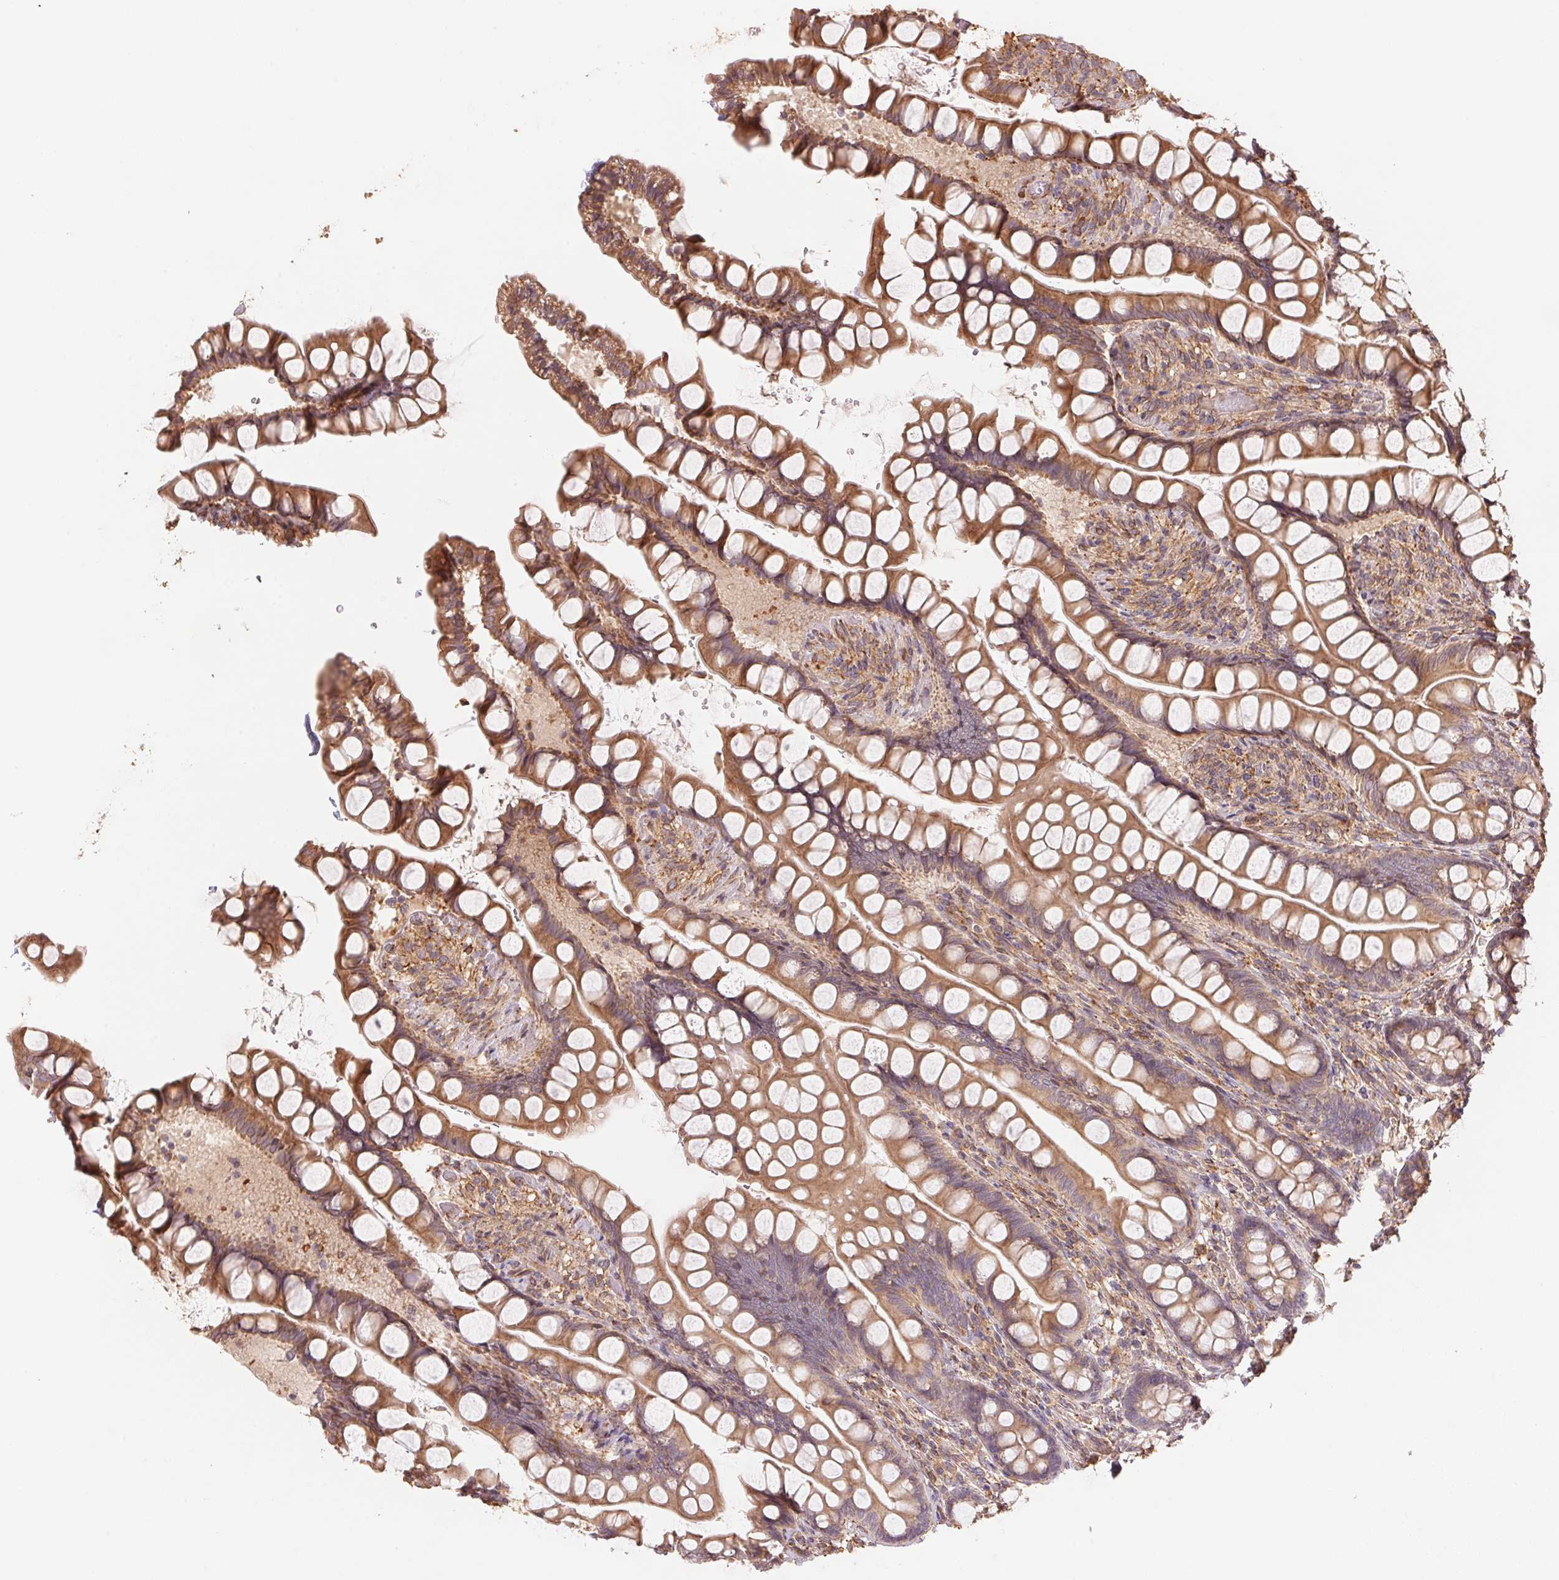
{"staining": {"intensity": "moderate", "quantity": ">75%", "location": "cytoplasmic/membranous"}, "tissue": "small intestine", "cell_type": "Glandular cells", "image_type": "normal", "snomed": [{"axis": "morphology", "description": "Normal tissue, NOS"}, {"axis": "topography", "description": "Small intestine"}], "caption": "Protein analysis of unremarkable small intestine exhibits moderate cytoplasmic/membranous staining in approximately >75% of glandular cells.", "gene": "C6orf163", "patient": {"sex": "male", "age": 70}}